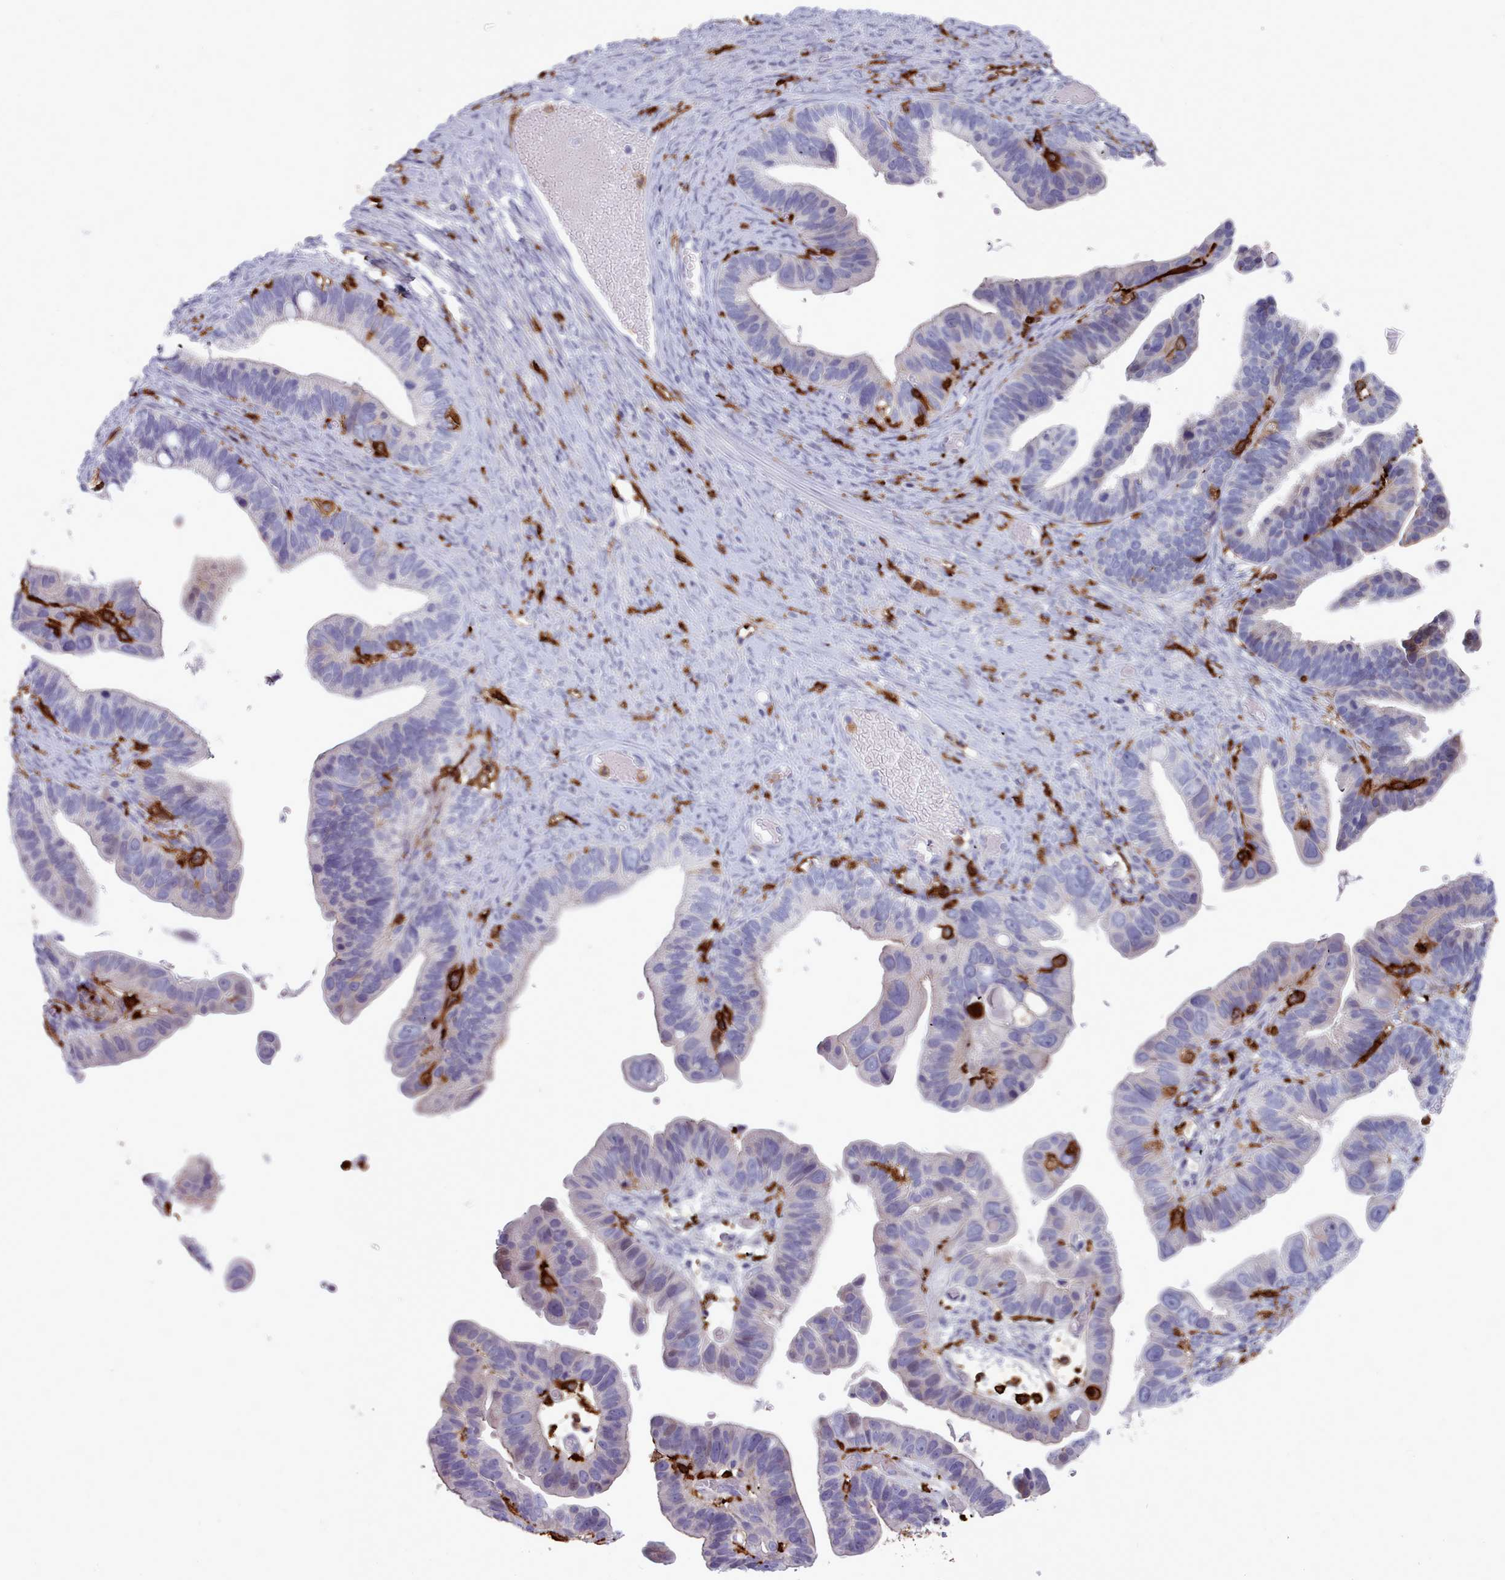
{"staining": {"intensity": "negative", "quantity": "none", "location": "none"}, "tissue": "ovarian cancer", "cell_type": "Tumor cells", "image_type": "cancer", "snomed": [{"axis": "morphology", "description": "Cystadenocarcinoma, serous, NOS"}, {"axis": "topography", "description": "Ovary"}], "caption": "Photomicrograph shows no significant protein expression in tumor cells of ovarian cancer.", "gene": "AIF1", "patient": {"sex": "female", "age": 56}}